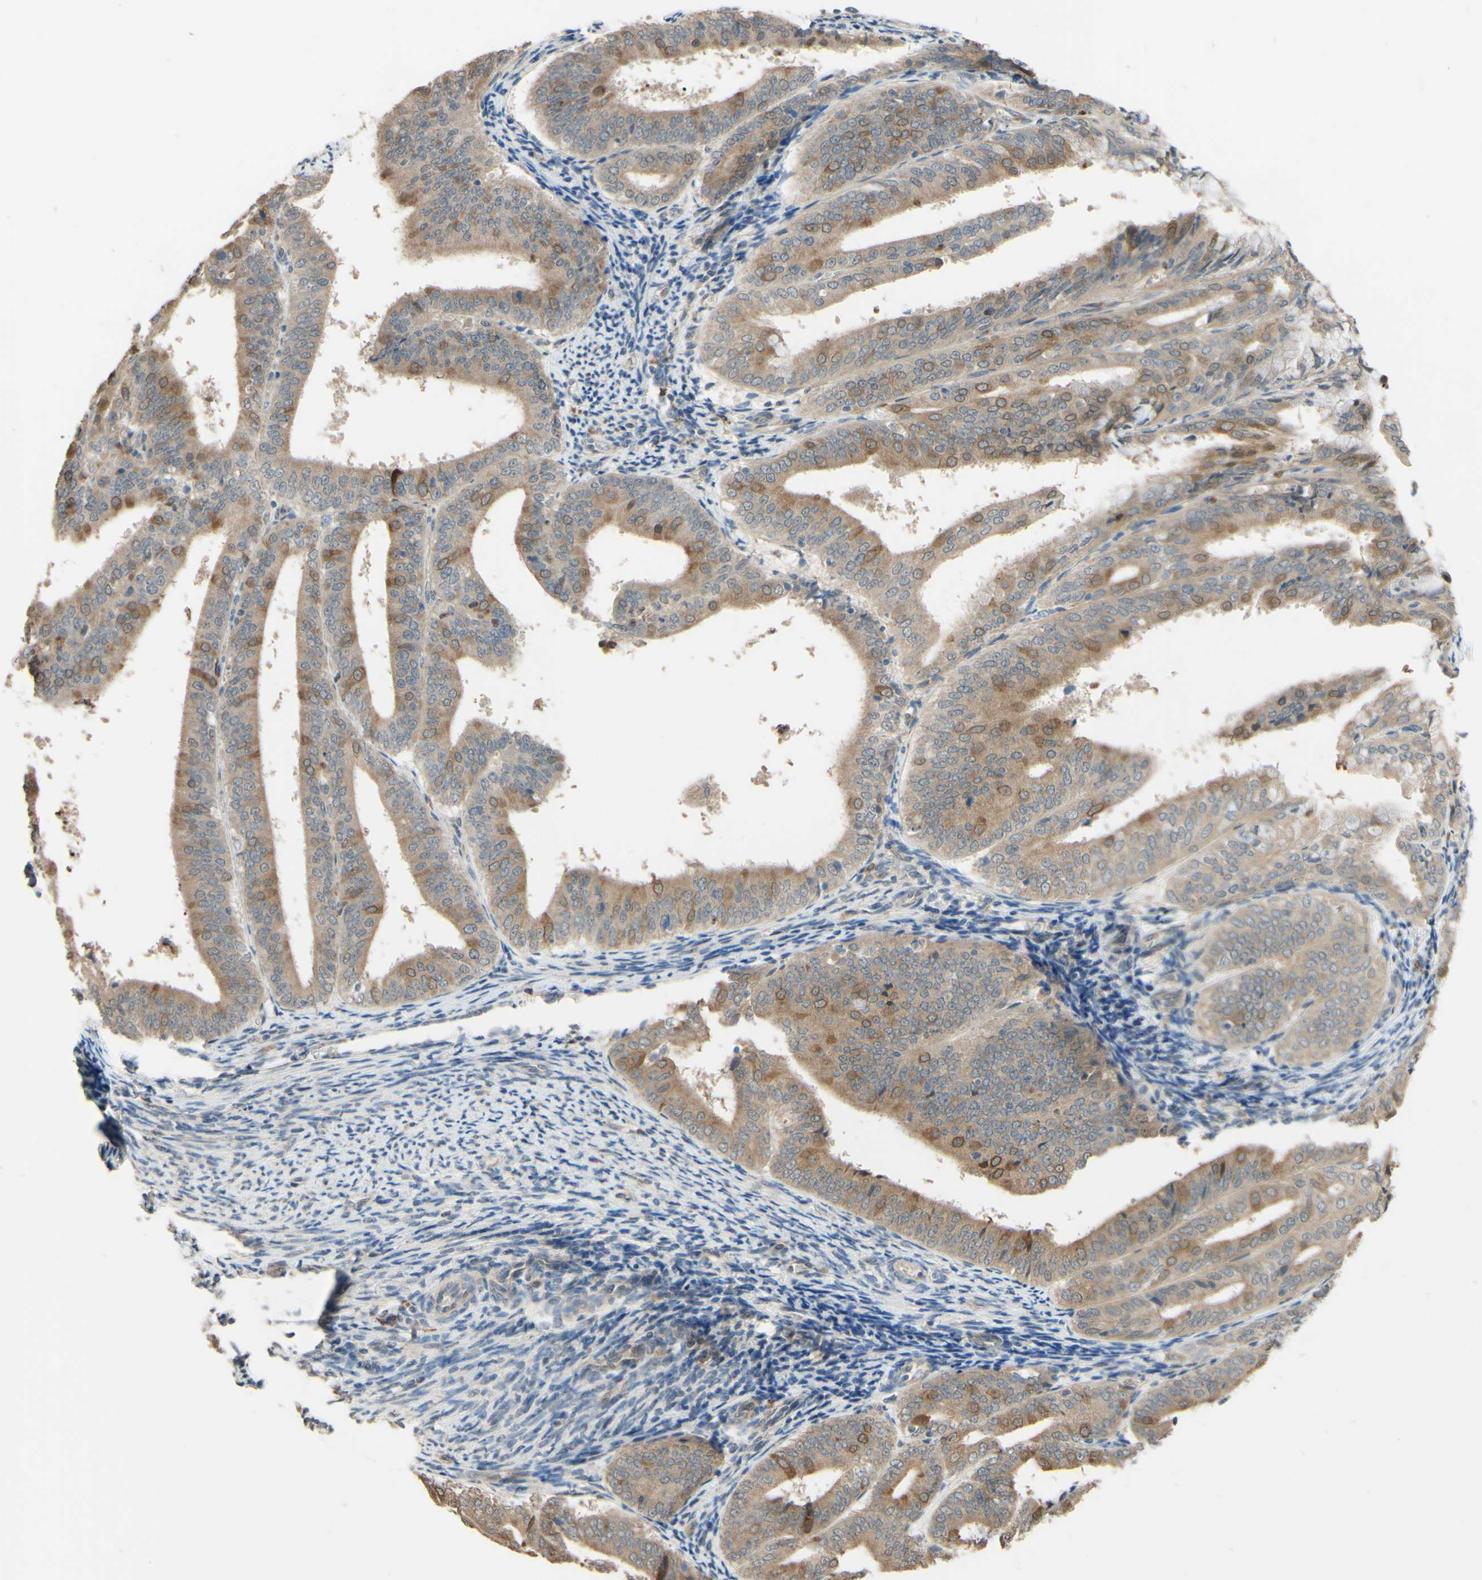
{"staining": {"intensity": "moderate", "quantity": ">75%", "location": "cytoplasmic/membranous"}, "tissue": "endometrial cancer", "cell_type": "Tumor cells", "image_type": "cancer", "snomed": [{"axis": "morphology", "description": "Adenocarcinoma, NOS"}, {"axis": "topography", "description": "Endometrium"}], "caption": "Brown immunohistochemical staining in endometrial adenocarcinoma displays moderate cytoplasmic/membranous expression in approximately >75% of tumor cells.", "gene": "SMIM19", "patient": {"sex": "female", "age": 63}}